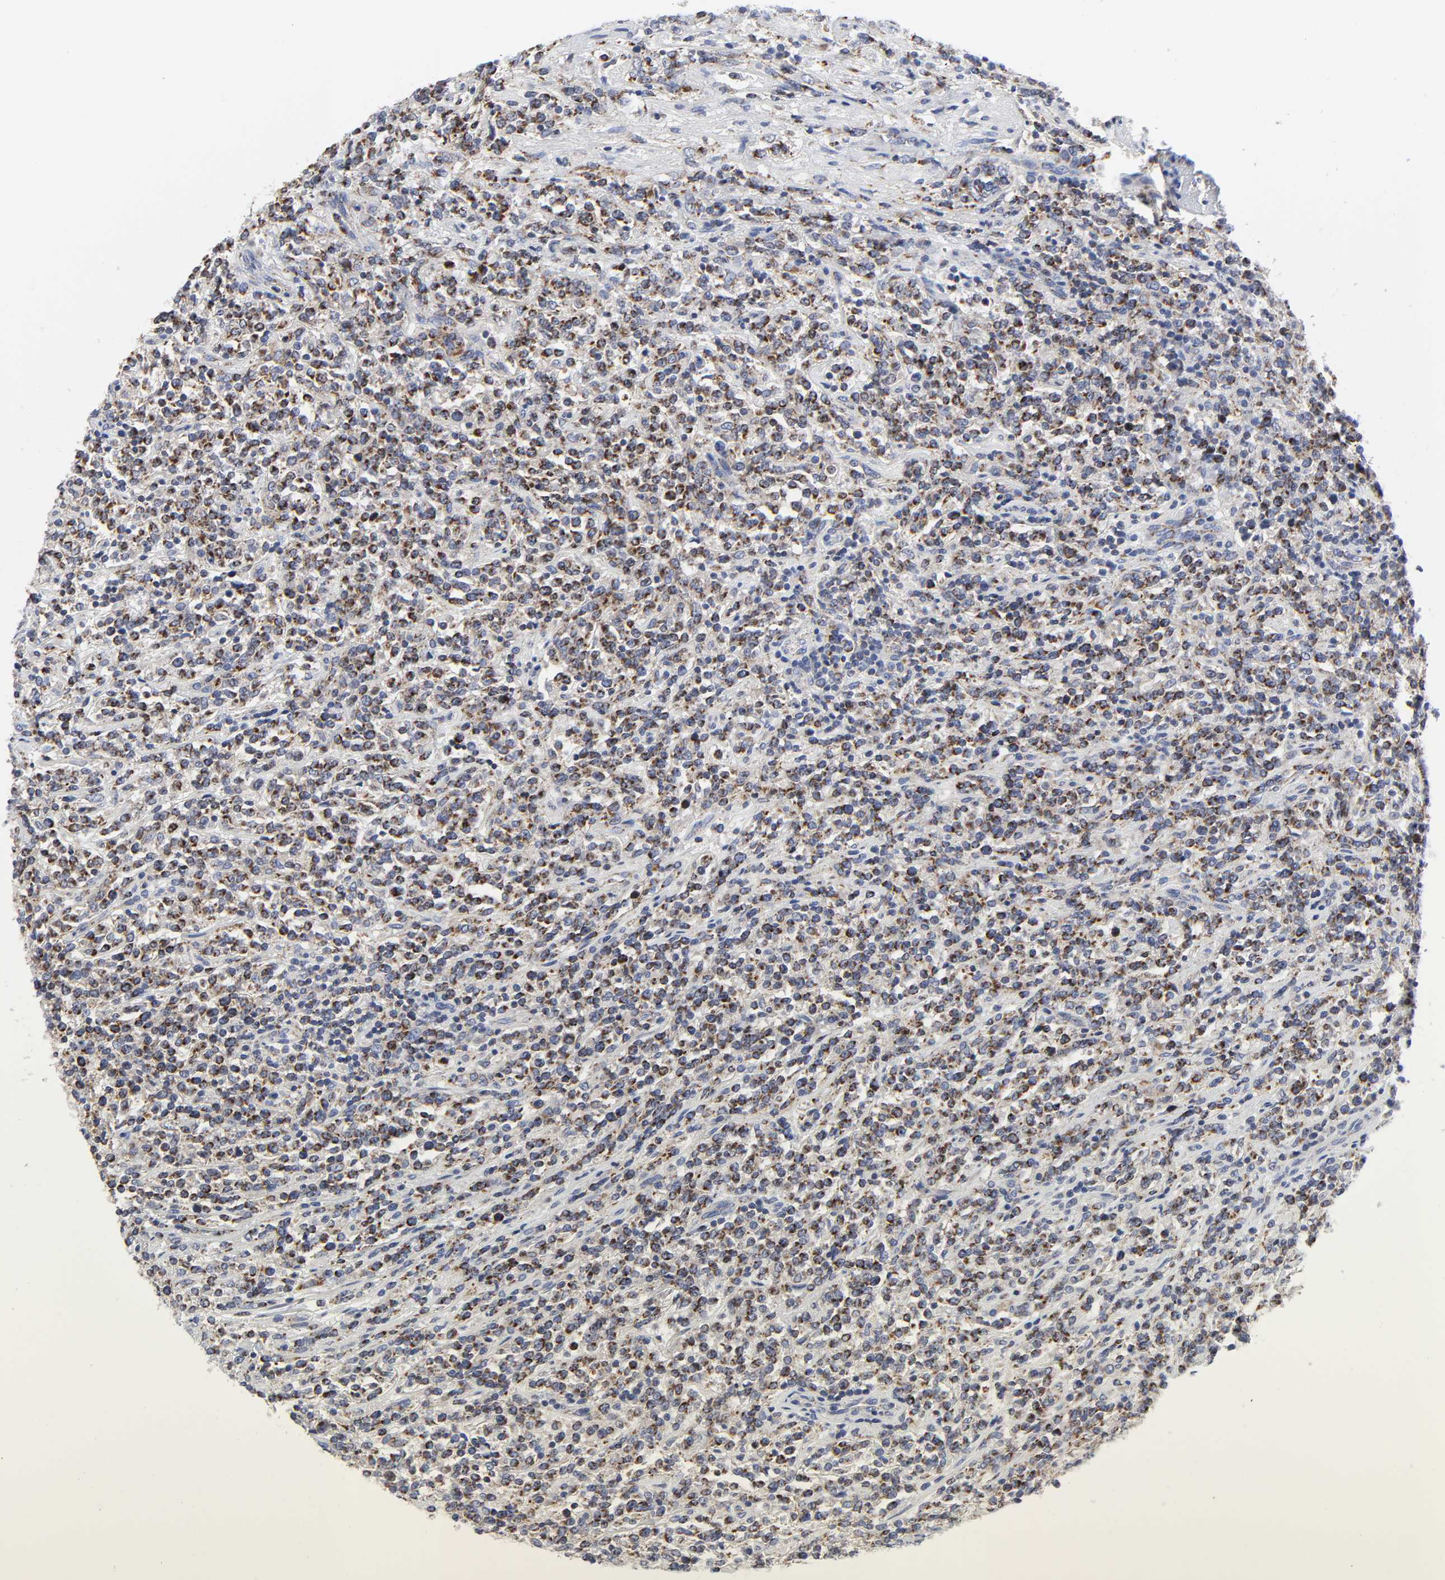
{"staining": {"intensity": "moderate", "quantity": ">75%", "location": "cytoplasmic/membranous"}, "tissue": "lymphoma", "cell_type": "Tumor cells", "image_type": "cancer", "snomed": [{"axis": "morphology", "description": "Malignant lymphoma, non-Hodgkin's type, High grade"}, {"axis": "topography", "description": "Soft tissue"}], "caption": "Moderate cytoplasmic/membranous positivity is present in approximately >75% of tumor cells in lymphoma. (Stains: DAB (3,3'-diaminobenzidine) in brown, nuclei in blue, Microscopy: brightfield microscopy at high magnification).", "gene": "AOPEP", "patient": {"sex": "male", "age": 18}}